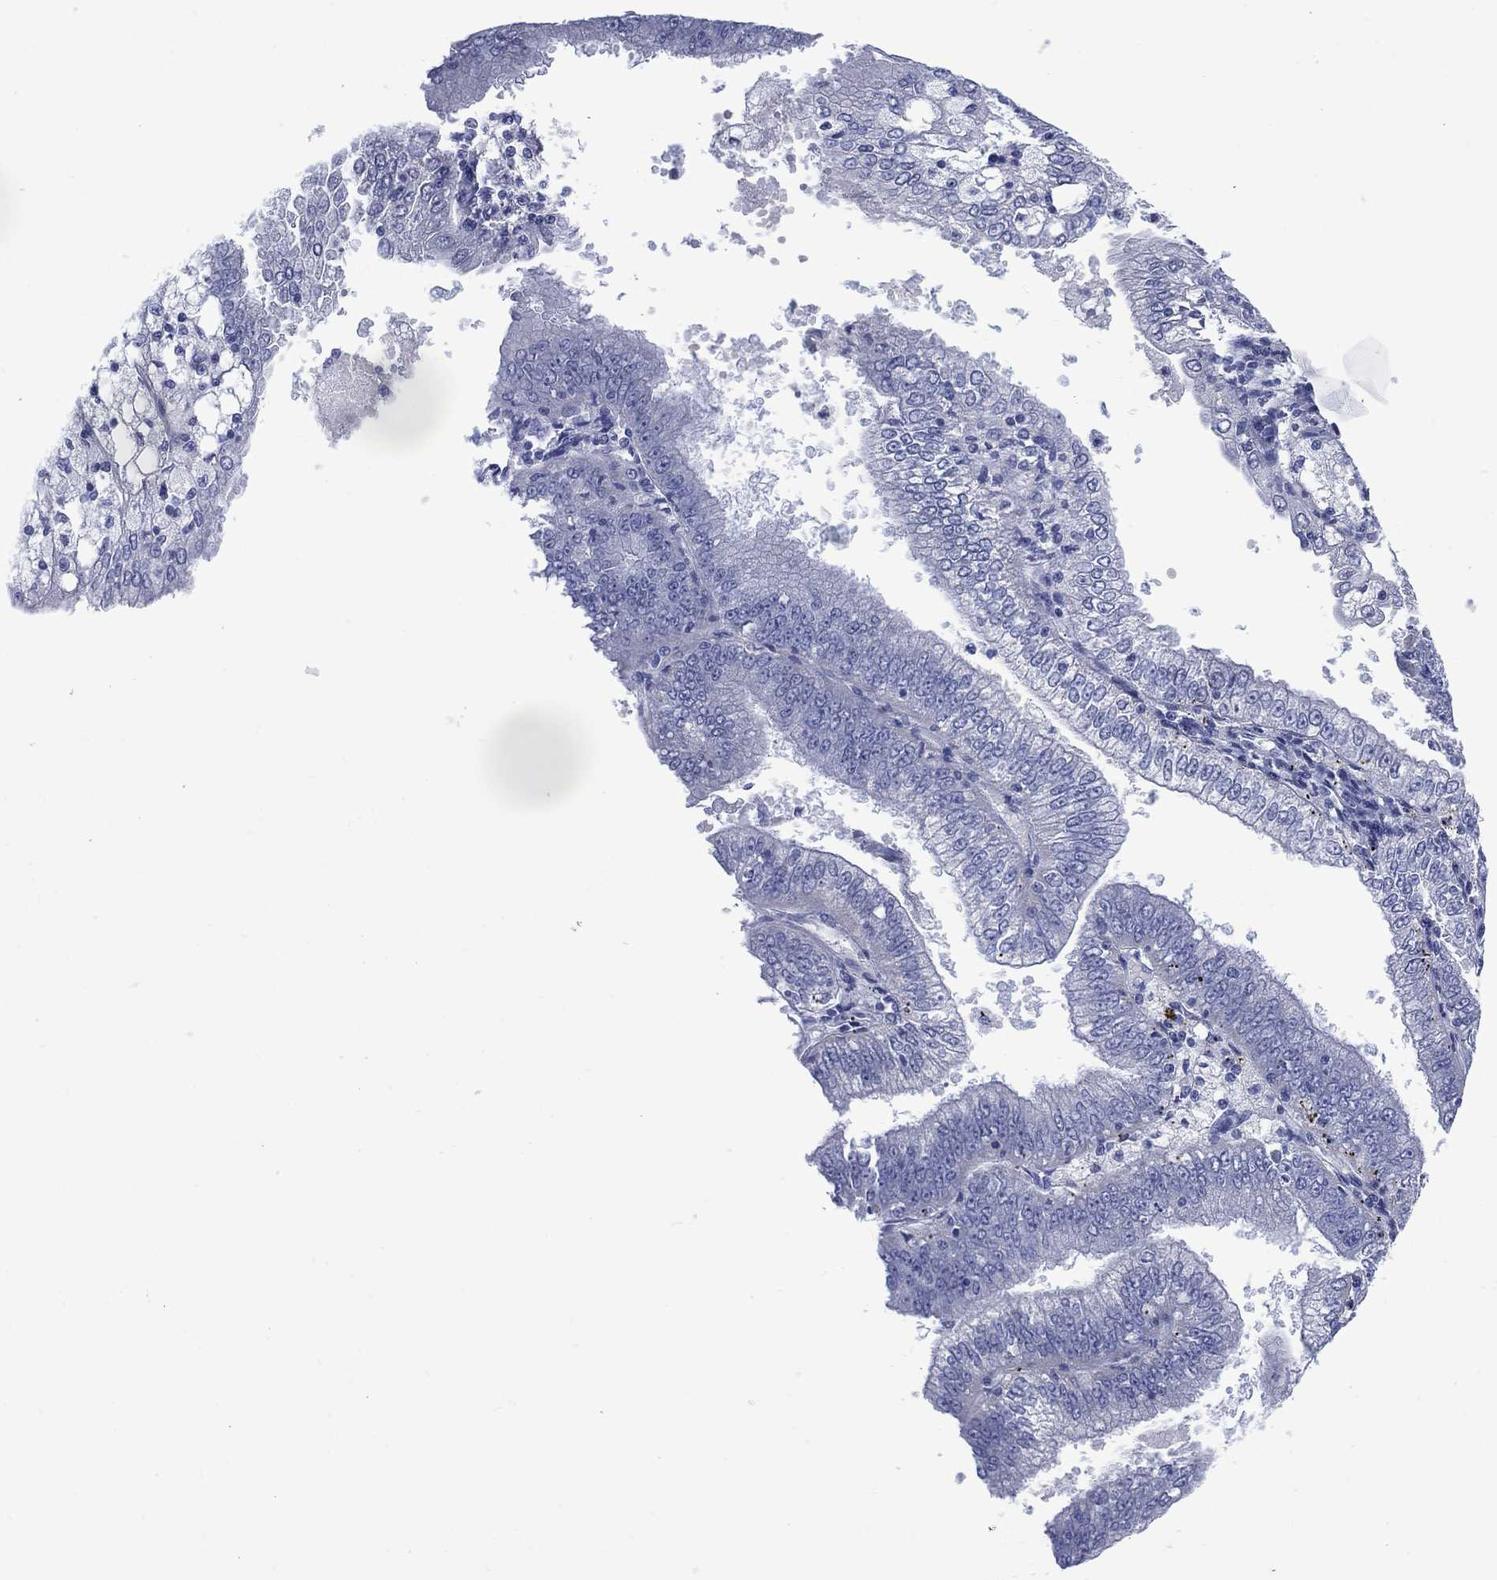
{"staining": {"intensity": "negative", "quantity": "none", "location": "none"}, "tissue": "endometrial cancer", "cell_type": "Tumor cells", "image_type": "cancer", "snomed": [{"axis": "morphology", "description": "Adenocarcinoma, NOS"}, {"axis": "topography", "description": "Endometrium"}], "caption": "Micrograph shows no protein expression in tumor cells of endometrial adenocarcinoma tissue. (IHC, brightfield microscopy, high magnification).", "gene": "DDI1", "patient": {"sex": "female", "age": 66}}